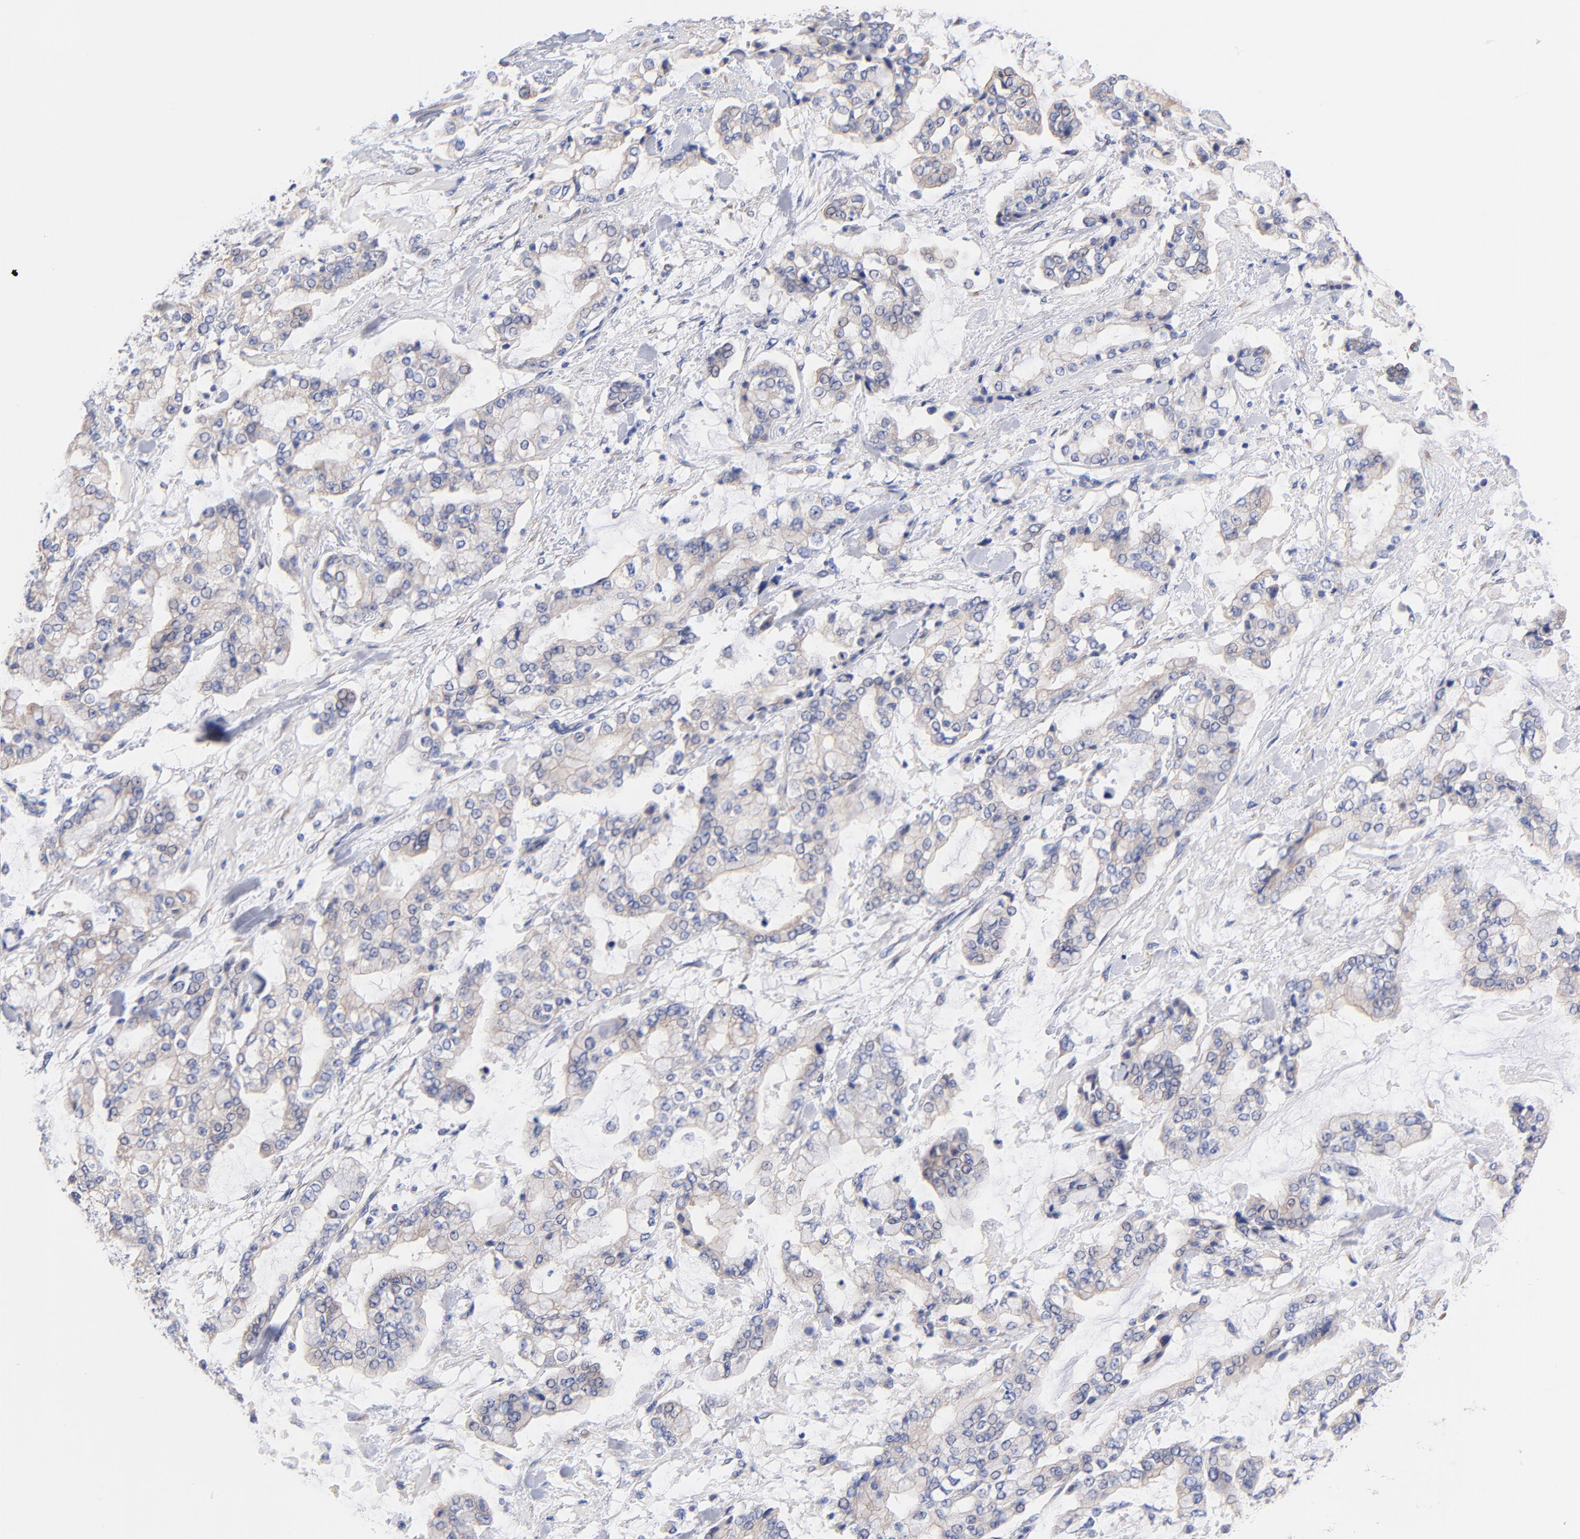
{"staining": {"intensity": "weak", "quantity": ">75%", "location": "cytoplasmic/membranous"}, "tissue": "stomach cancer", "cell_type": "Tumor cells", "image_type": "cancer", "snomed": [{"axis": "morphology", "description": "Normal tissue, NOS"}, {"axis": "morphology", "description": "Adenocarcinoma, NOS"}, {"axis": "topography", "description": "Stomach, upper"}, {"axis": "topography", "description": "Stomach"}], "caption": "Tumor cells reveal weak cytoplasmic/membranous staining in about >75% of cells in stomach cancer. Nuclei are stained in blue.", "gene": "TNFRSF13C", "patient": {"sex": "male", "age": 76}}